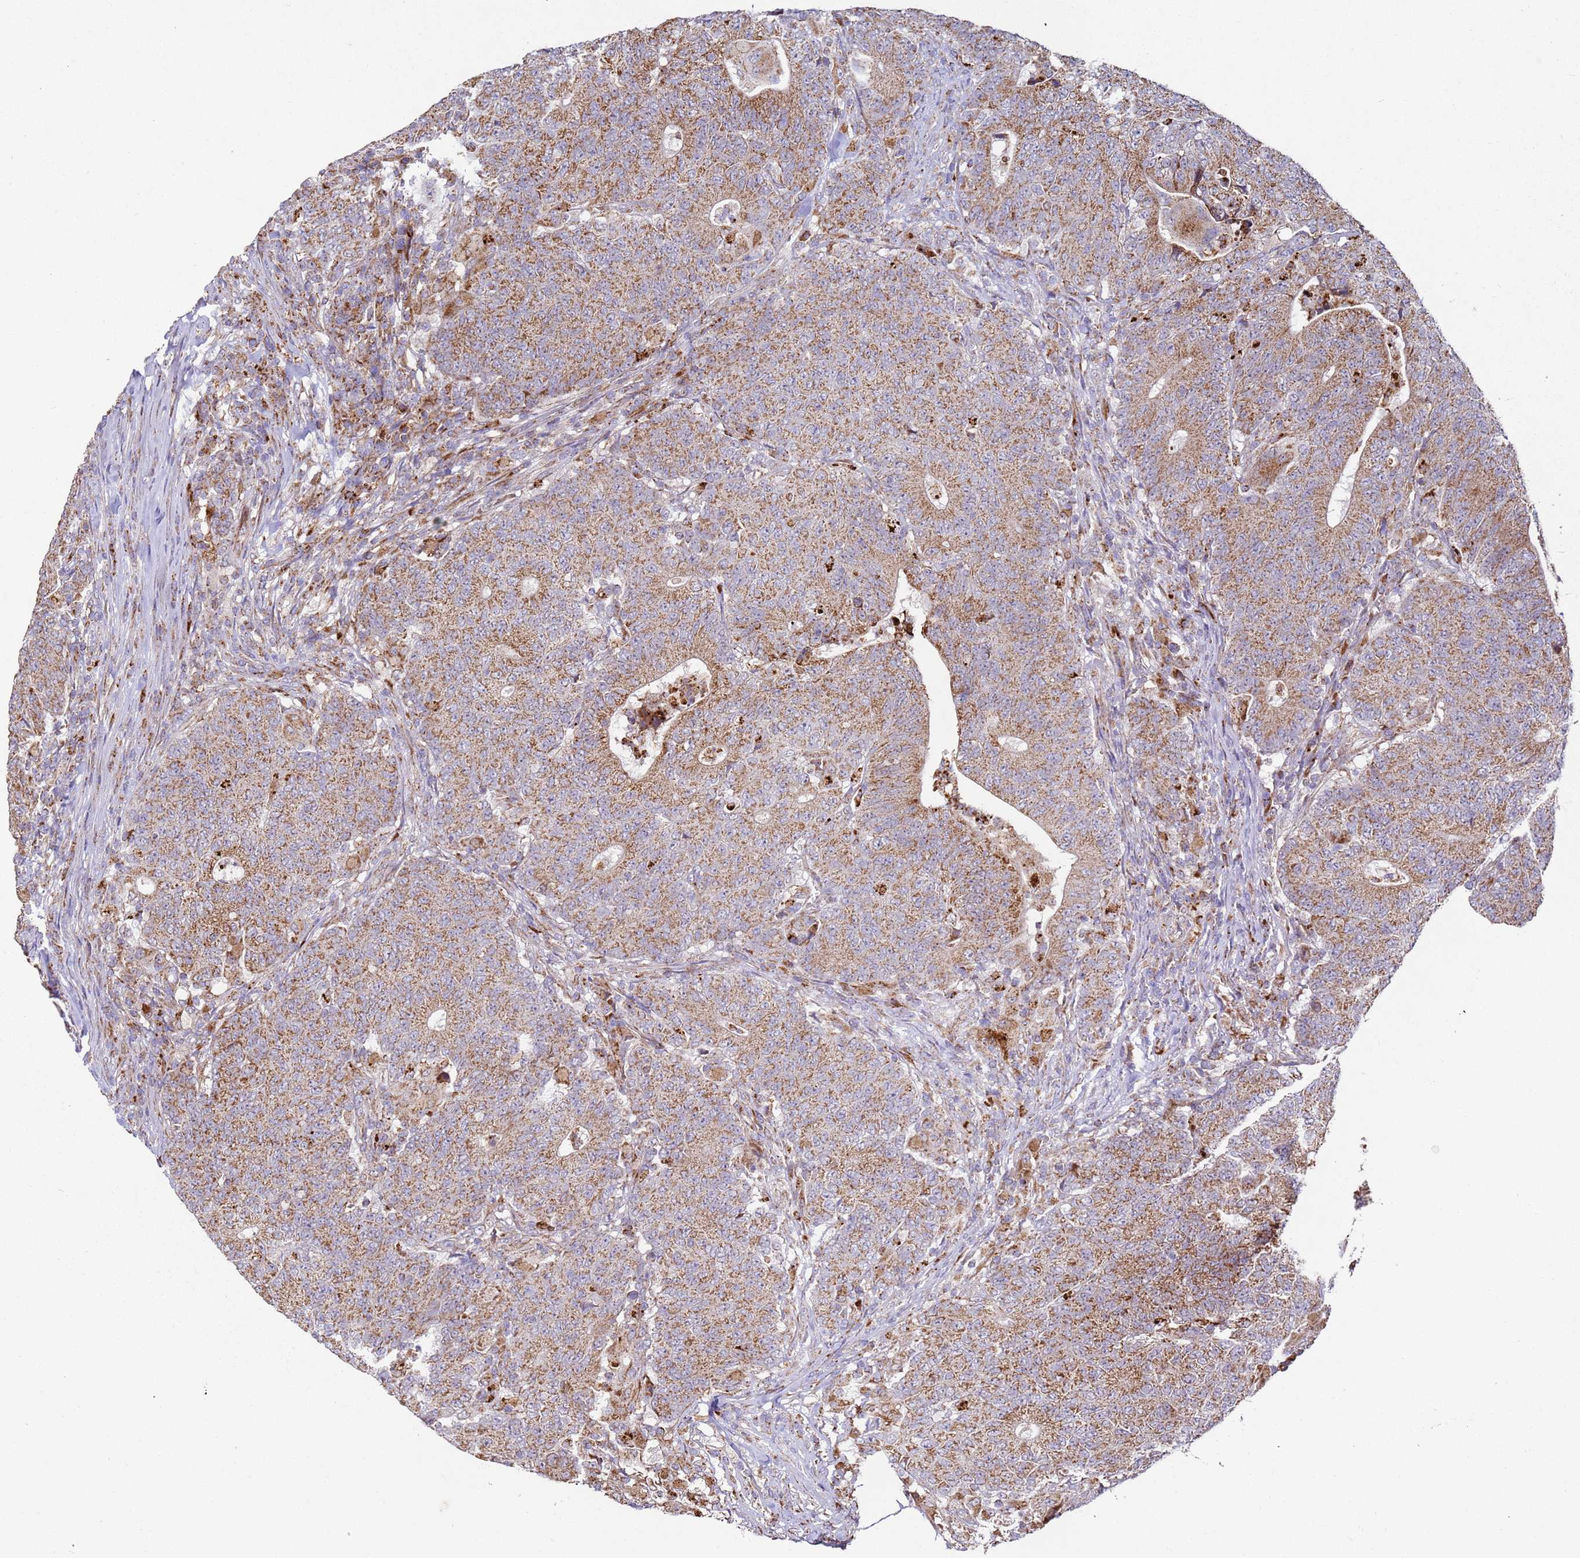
{"staining": {"intensity": "moderate", "quantity": ">75%", "location": "cytoplasmic/membranous"}, "tissue": "colorectal cancer", "cell_type": "Tumor cells", "image_type": "cancer", "snomed": [{"axis": "morphology", "description": "Adenocarcinoma, NOS"}, {"axis": "topography", "description": "Colon"}], "caption": "A photomicrograph of human colorectal cancer stained for a protein demonstrates moderate cytoplasmic/membranous brown staining in tumor cells. The protein is shown in brown color, while the nuclei are stained blue.", "gene": "FBXO33", "patient": {"sex": "female", "age": 75}}